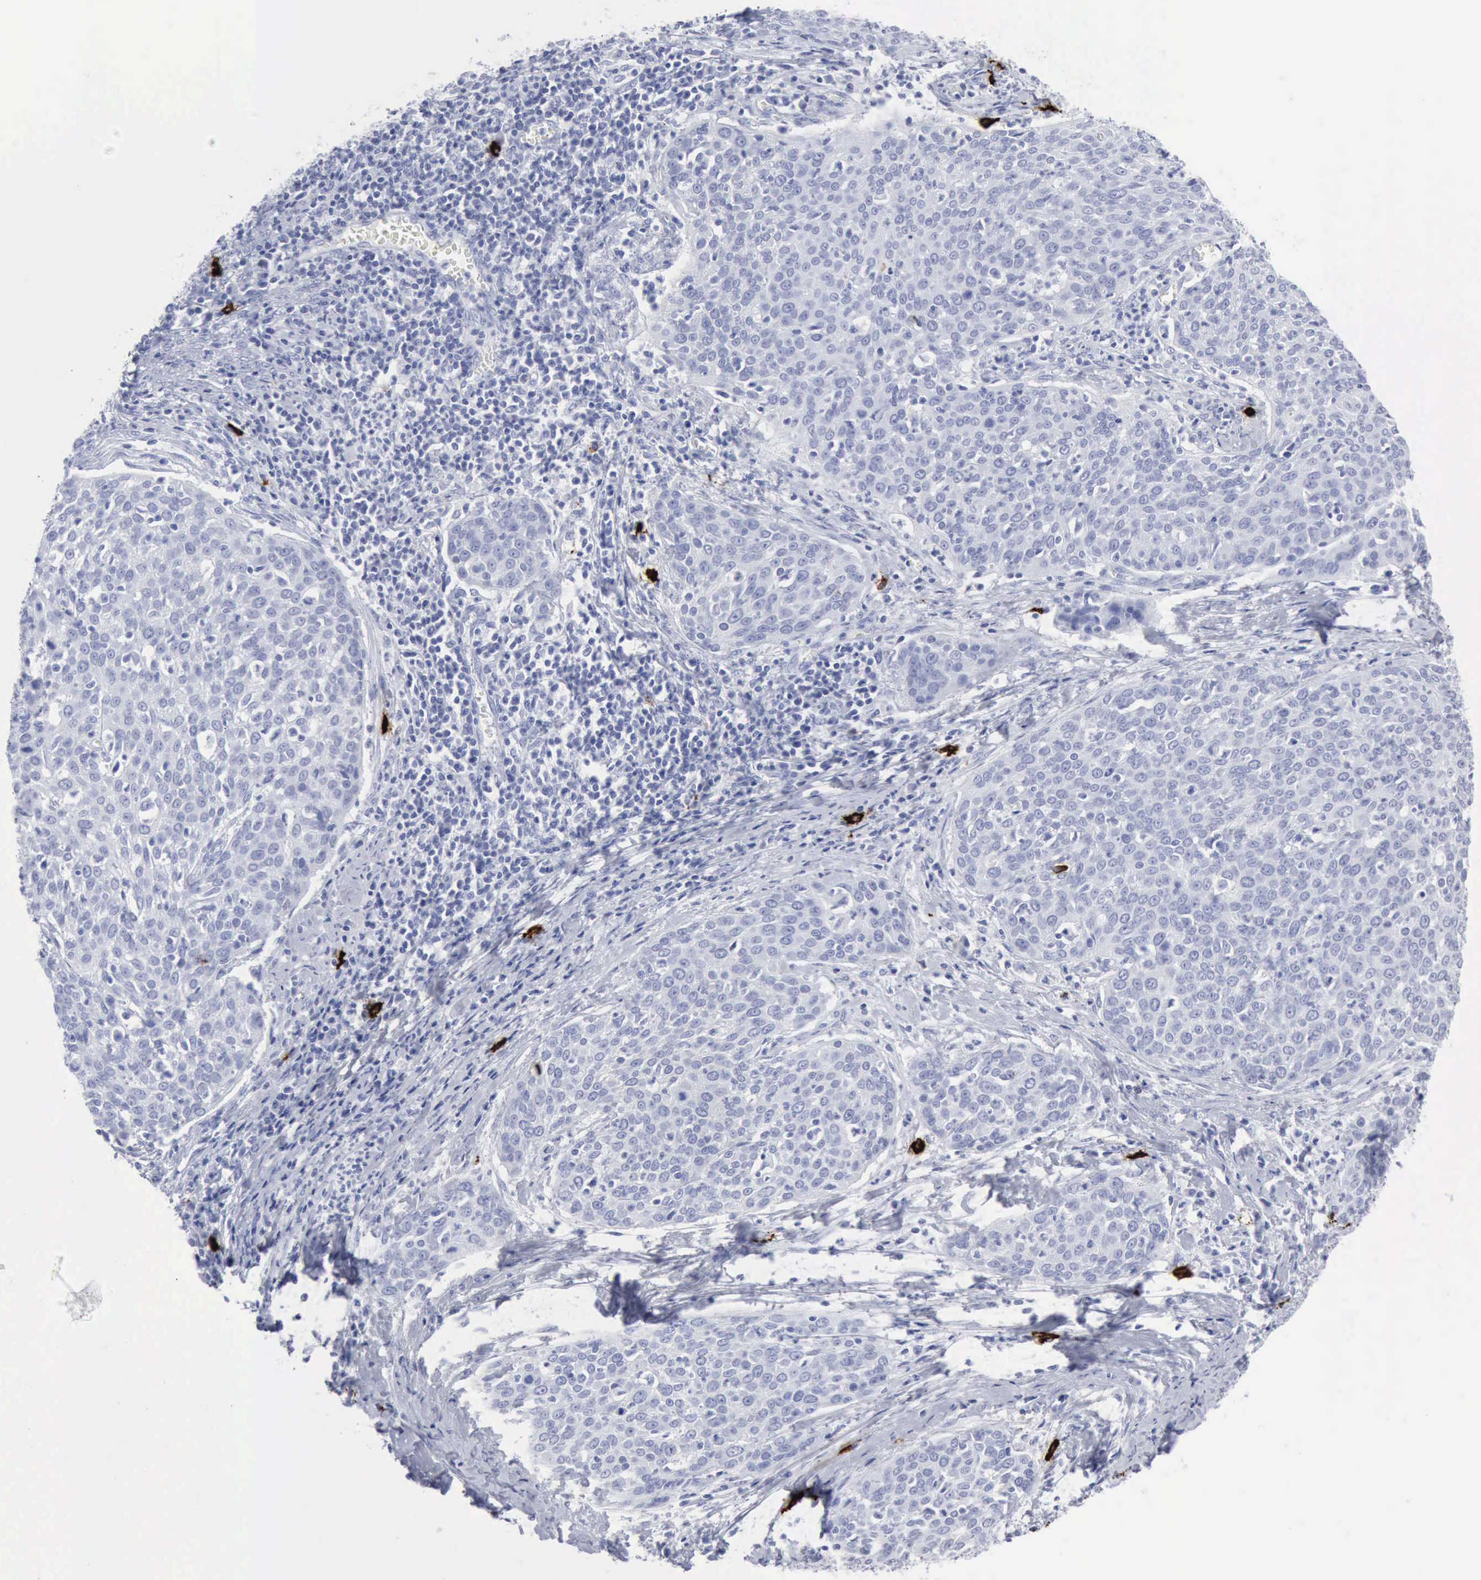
{"staining": {"intensity": "negative", "quantity": "none", "location": "none"}, "tissue": "cervical cancer", "cell_type": "Tumor cells", "image_type": "cancer", "snomed": [{"axis": "morphology", "description": "Squamous cell carcinoma, NOS"}, {"axis": "topography", "description": "Cervix"}], "caption": "There is no significant positivity in tumor cells of cervical squamous cell carcinoma.", "gene": "CMA1", "patient": {"sex": "female", "age": 38}}